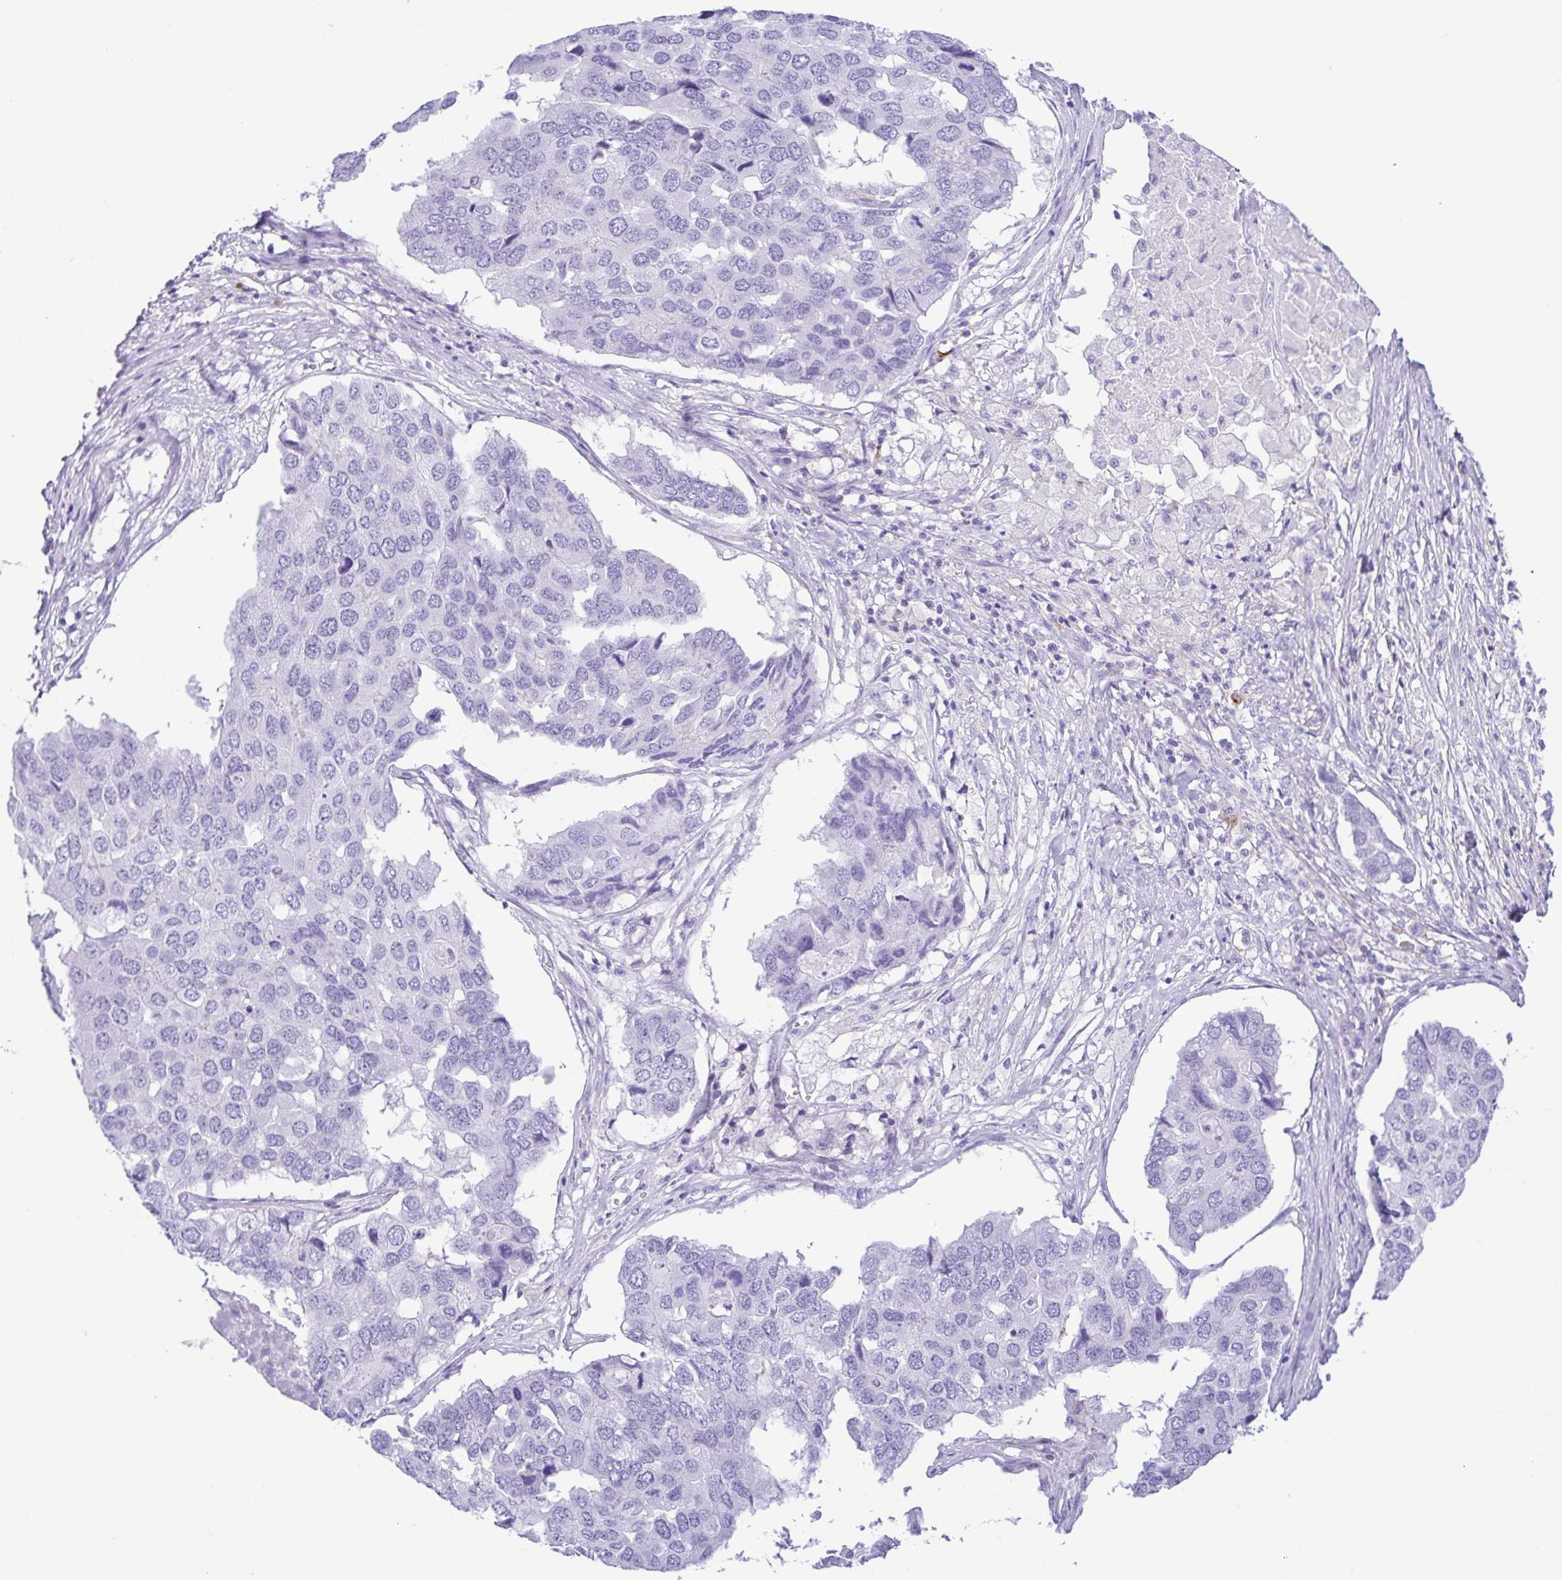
{"staining": {"intensity": "negative", "quantity": "none", "location": "none"}, "tissue": "pancreatic cancer", "cell_type": "Tumor cells", "image_type": "cancer", "snomed": [{"axis": "morphology", "description": "Adenocarcinoma, NOS"}, {"axis": "topography", "description": "Pancreas"}], "caption": "Tumor cells show no significant positivity in pancreatic cancer (adenocarcinoma).", "gene": "GPR182", "patient": {"sex": "male", "age": 50}}